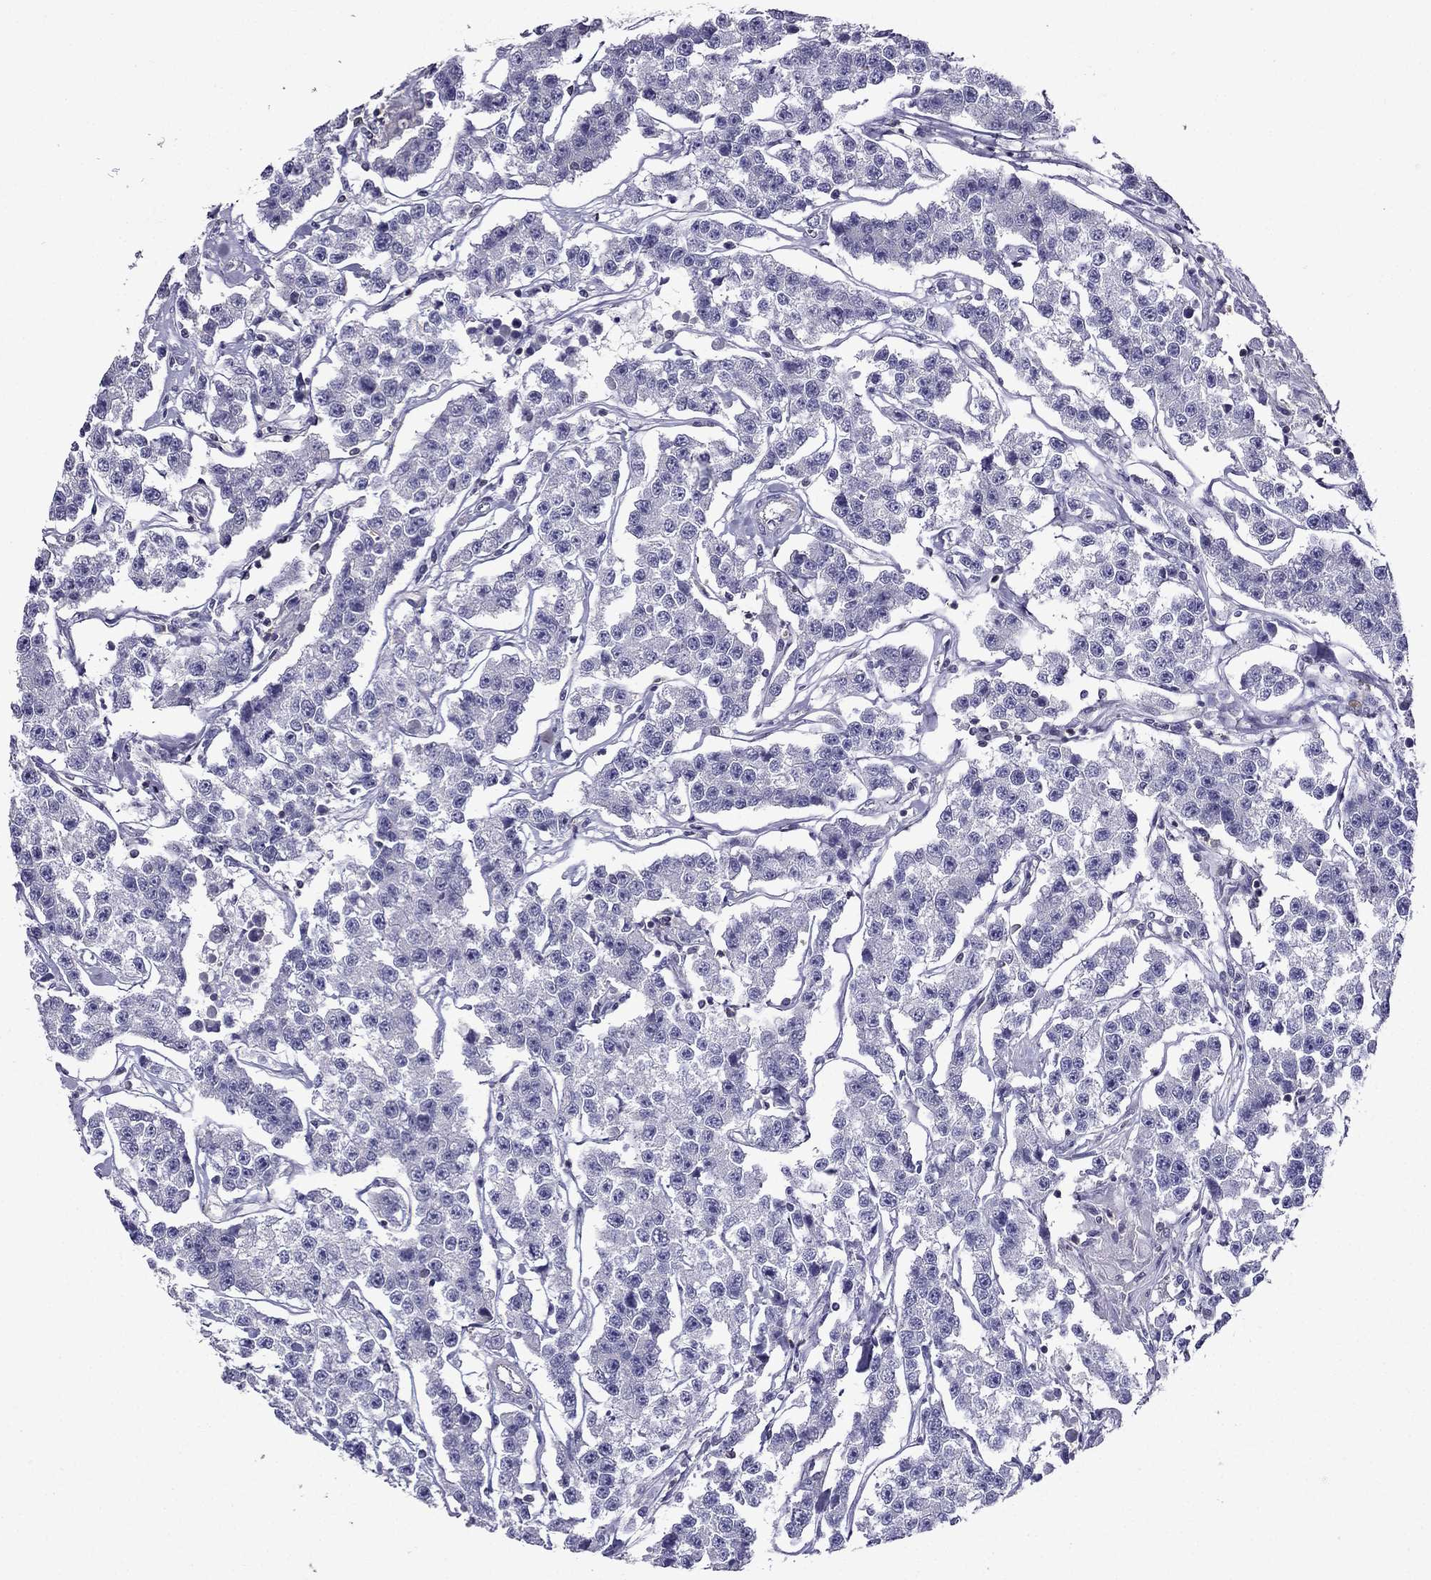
{"staining": {"intensity": "negative", "quantity": "none", "location": "none"}, "tissue": "testis cancer", "cell_type": "Tumor cells", "image_type": "cancer", "snomed": [{"axis": "morphology", "description": "Seminoma, NOS"}, {"axis": "topography", "description": "Testis"}], "caption": "Immunohistochemistry photomicrograph of testis cancer (seminoma) stained for a protein (brown), which reveals no staining in tumor cells.", "gene": "AAK1", "patient": {"sex": "male", "age": 59}}